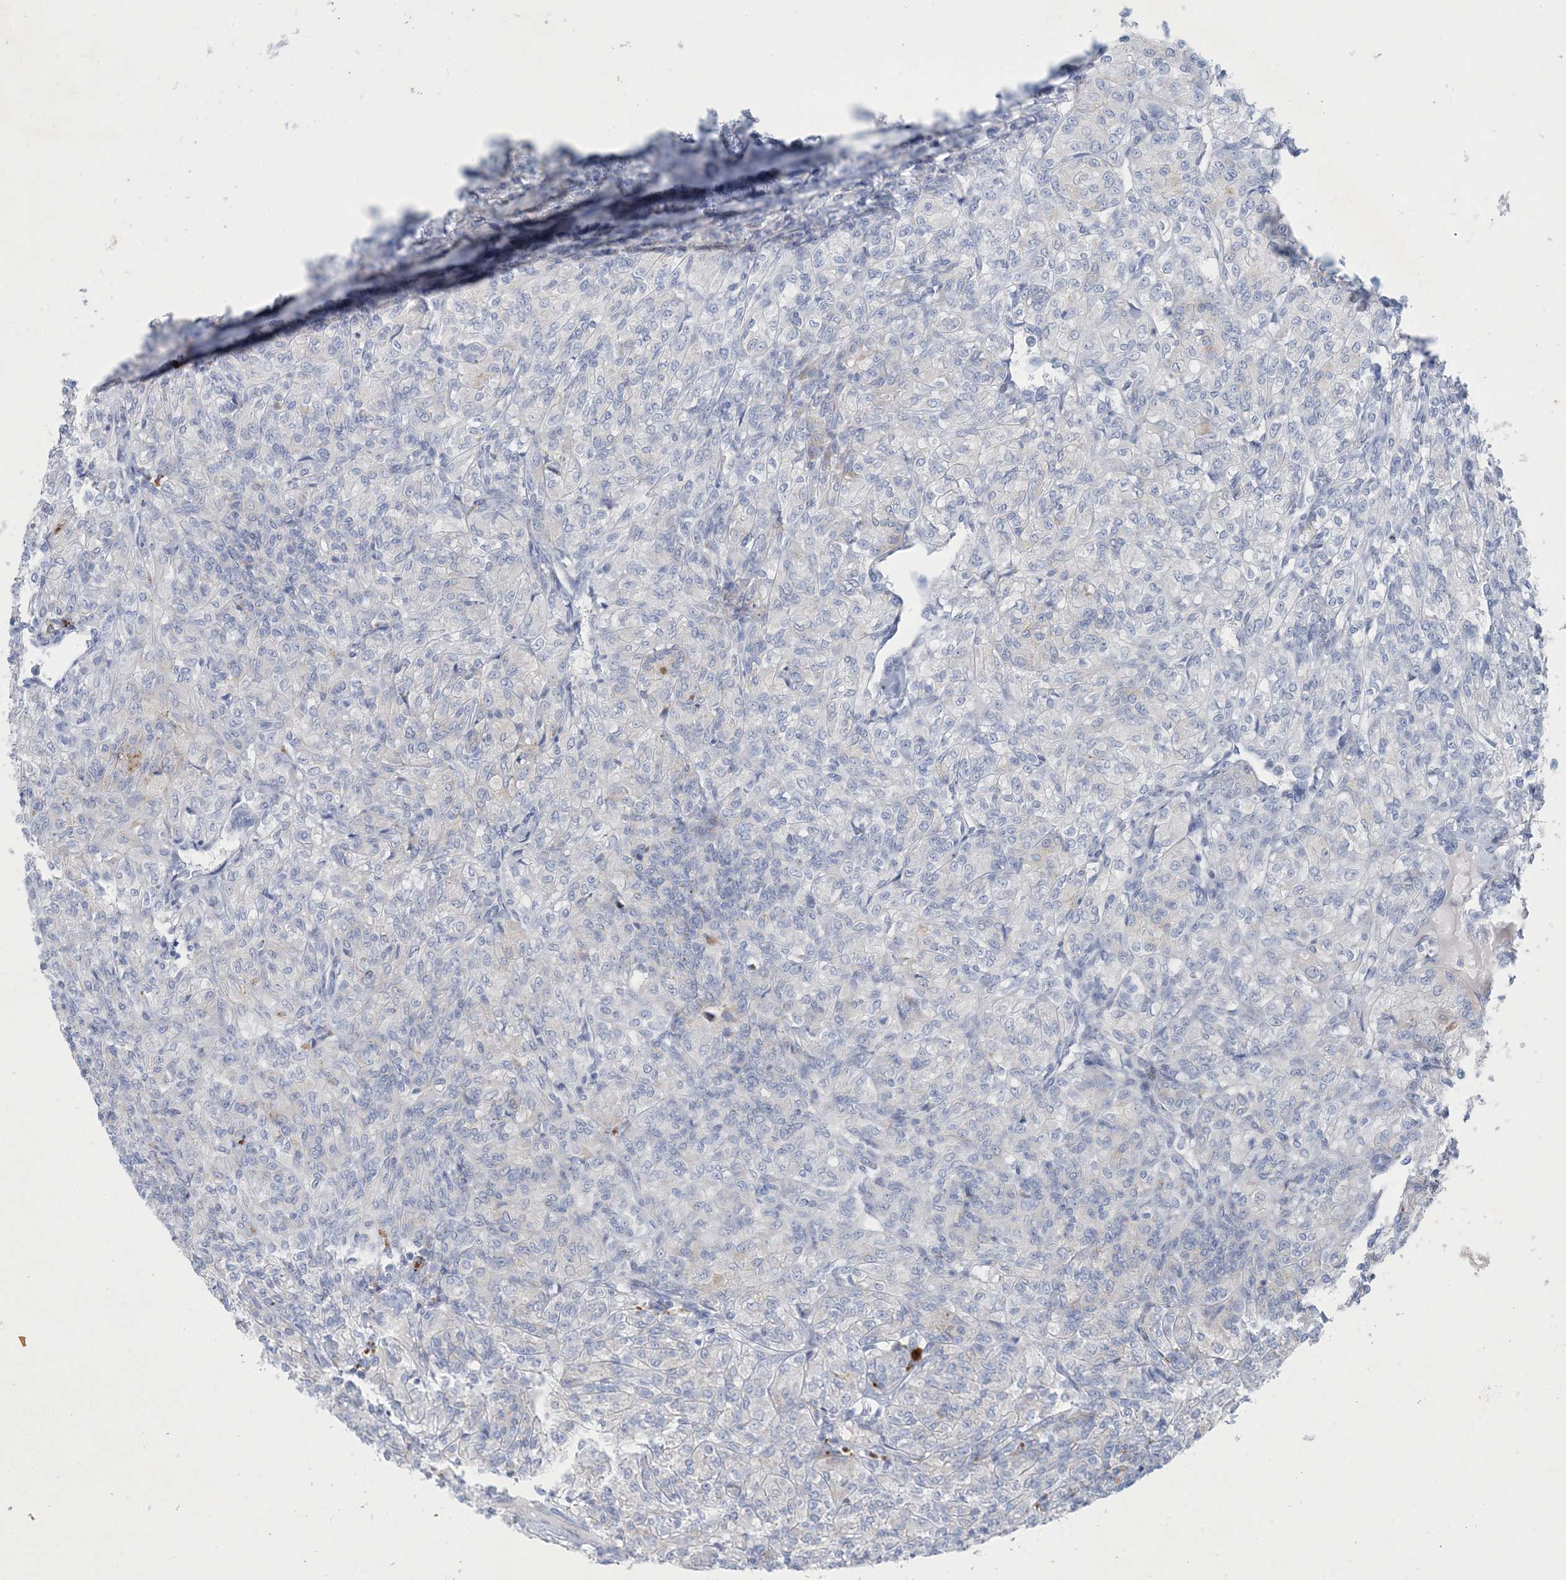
{"staining": {"intensity": "negative", "quantity": "none", "location": "none"}, "tissue": "renal cancer", "cell_type": "Tumor cells", "image_type": "cancer", "snomed": [{"axis": "morphology", "description": "Adenocarcinoma, NOS"}, {"axis": "topography", "description": "Kidney"}], "caption": "There is no significant staining in tumor cells of renal cancer.", "gene": "GABRG1", "patient": {"sex": "male", "age": 77}}